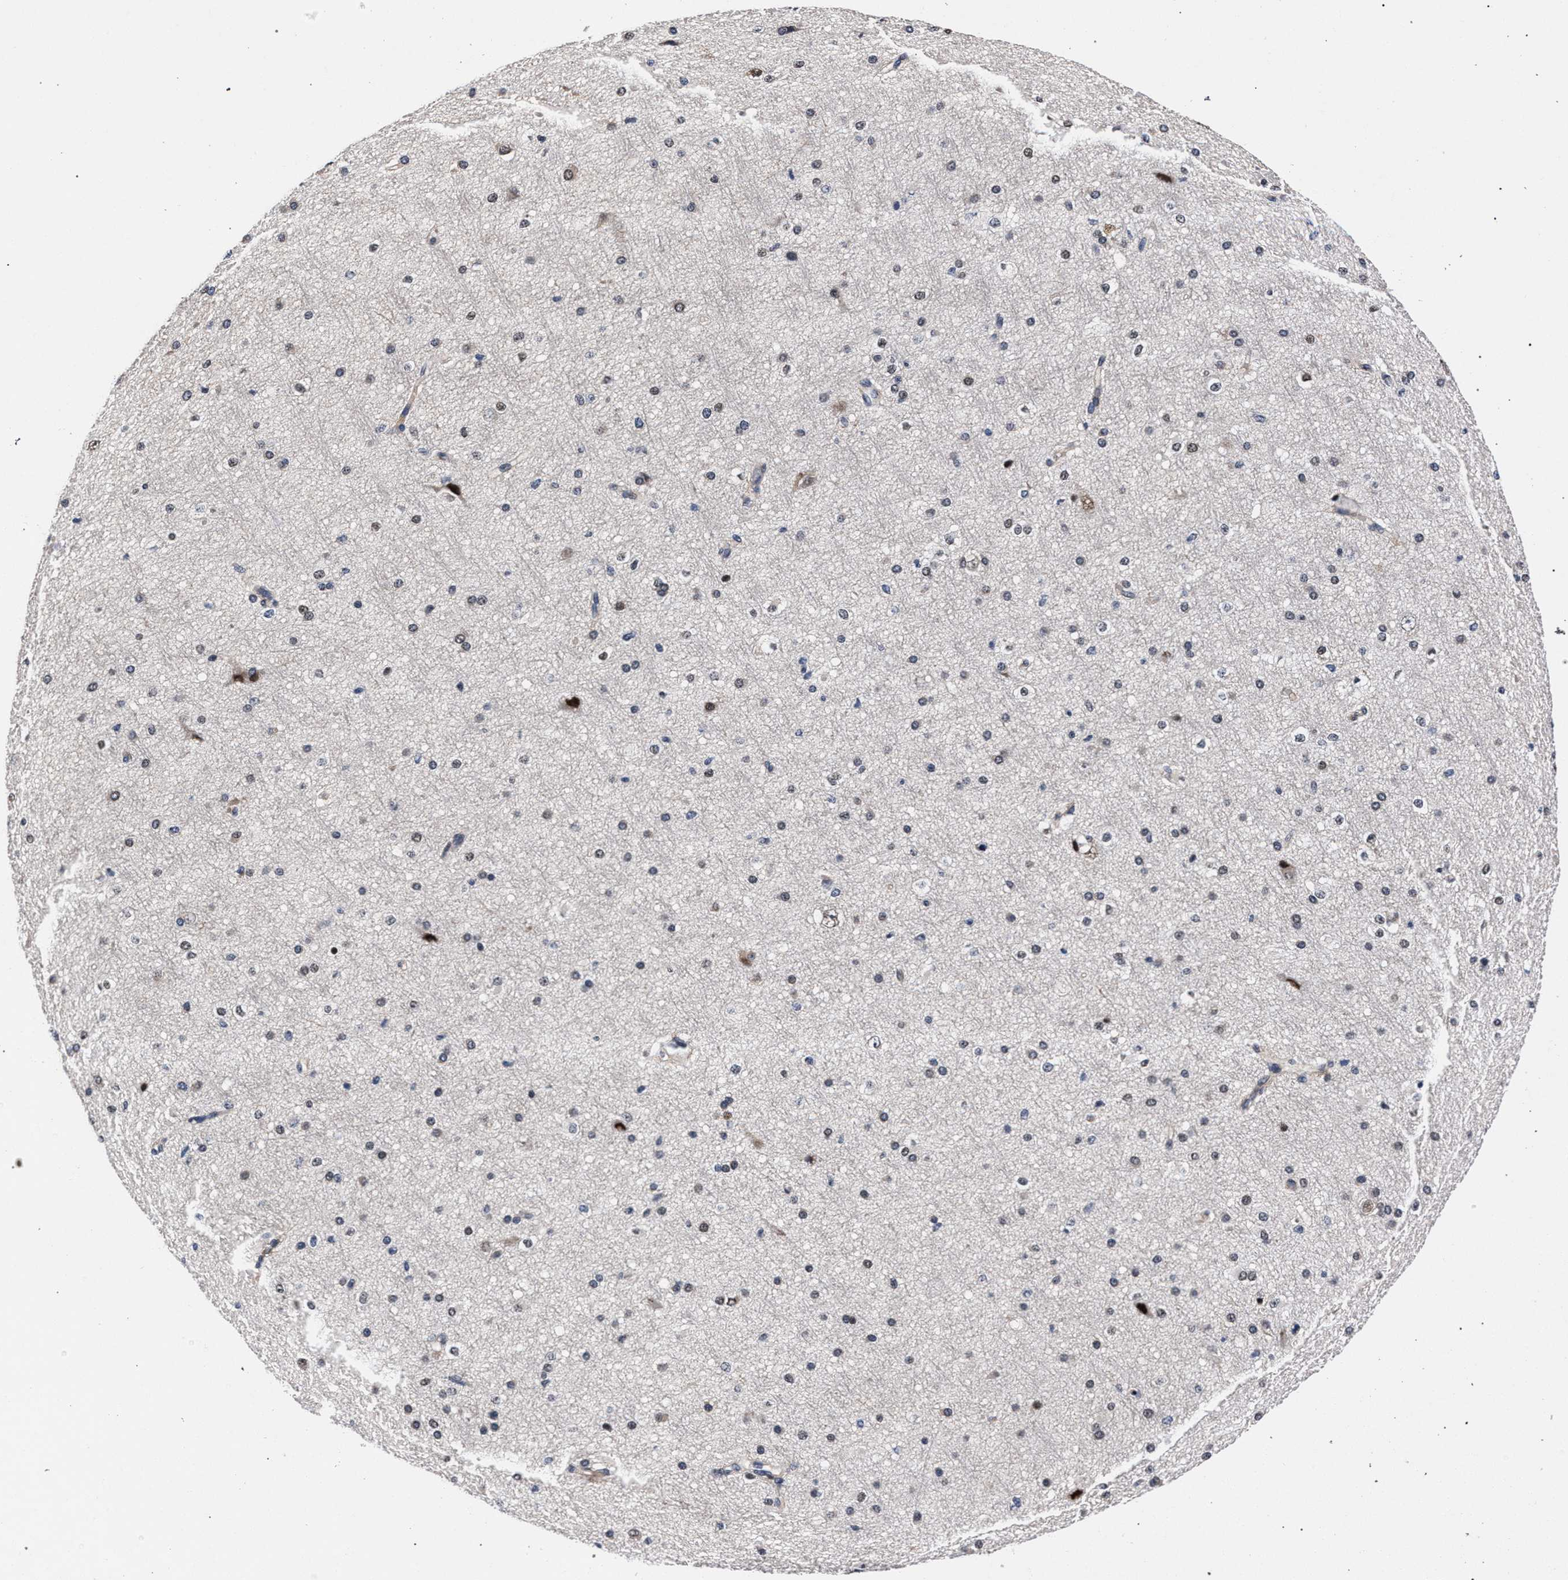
{"staining": {"intensity": "negative", "quantity": "none", "location": "none"}, "tissue": "cerebral cortex", "cell_type": "Endothelial cells", "image_type": "normal", "snomed": [{"axis": "morphology", "description": "Normal tissue, NOS"}, {"axis": "morphology", "description": "Developmental malformation"}, {"axis": "topography", "description": "Cerebral cortex"}], "caption": "This photomicrograph is of unremarkable cerebral cortex stained with immunohistochemistry to label a protein in brown with the nuclei are counter-stained blue. There is no staining in endothelial cells.", "gene": "ZNF462", "patient": {"sex": "female", "age": 30}}